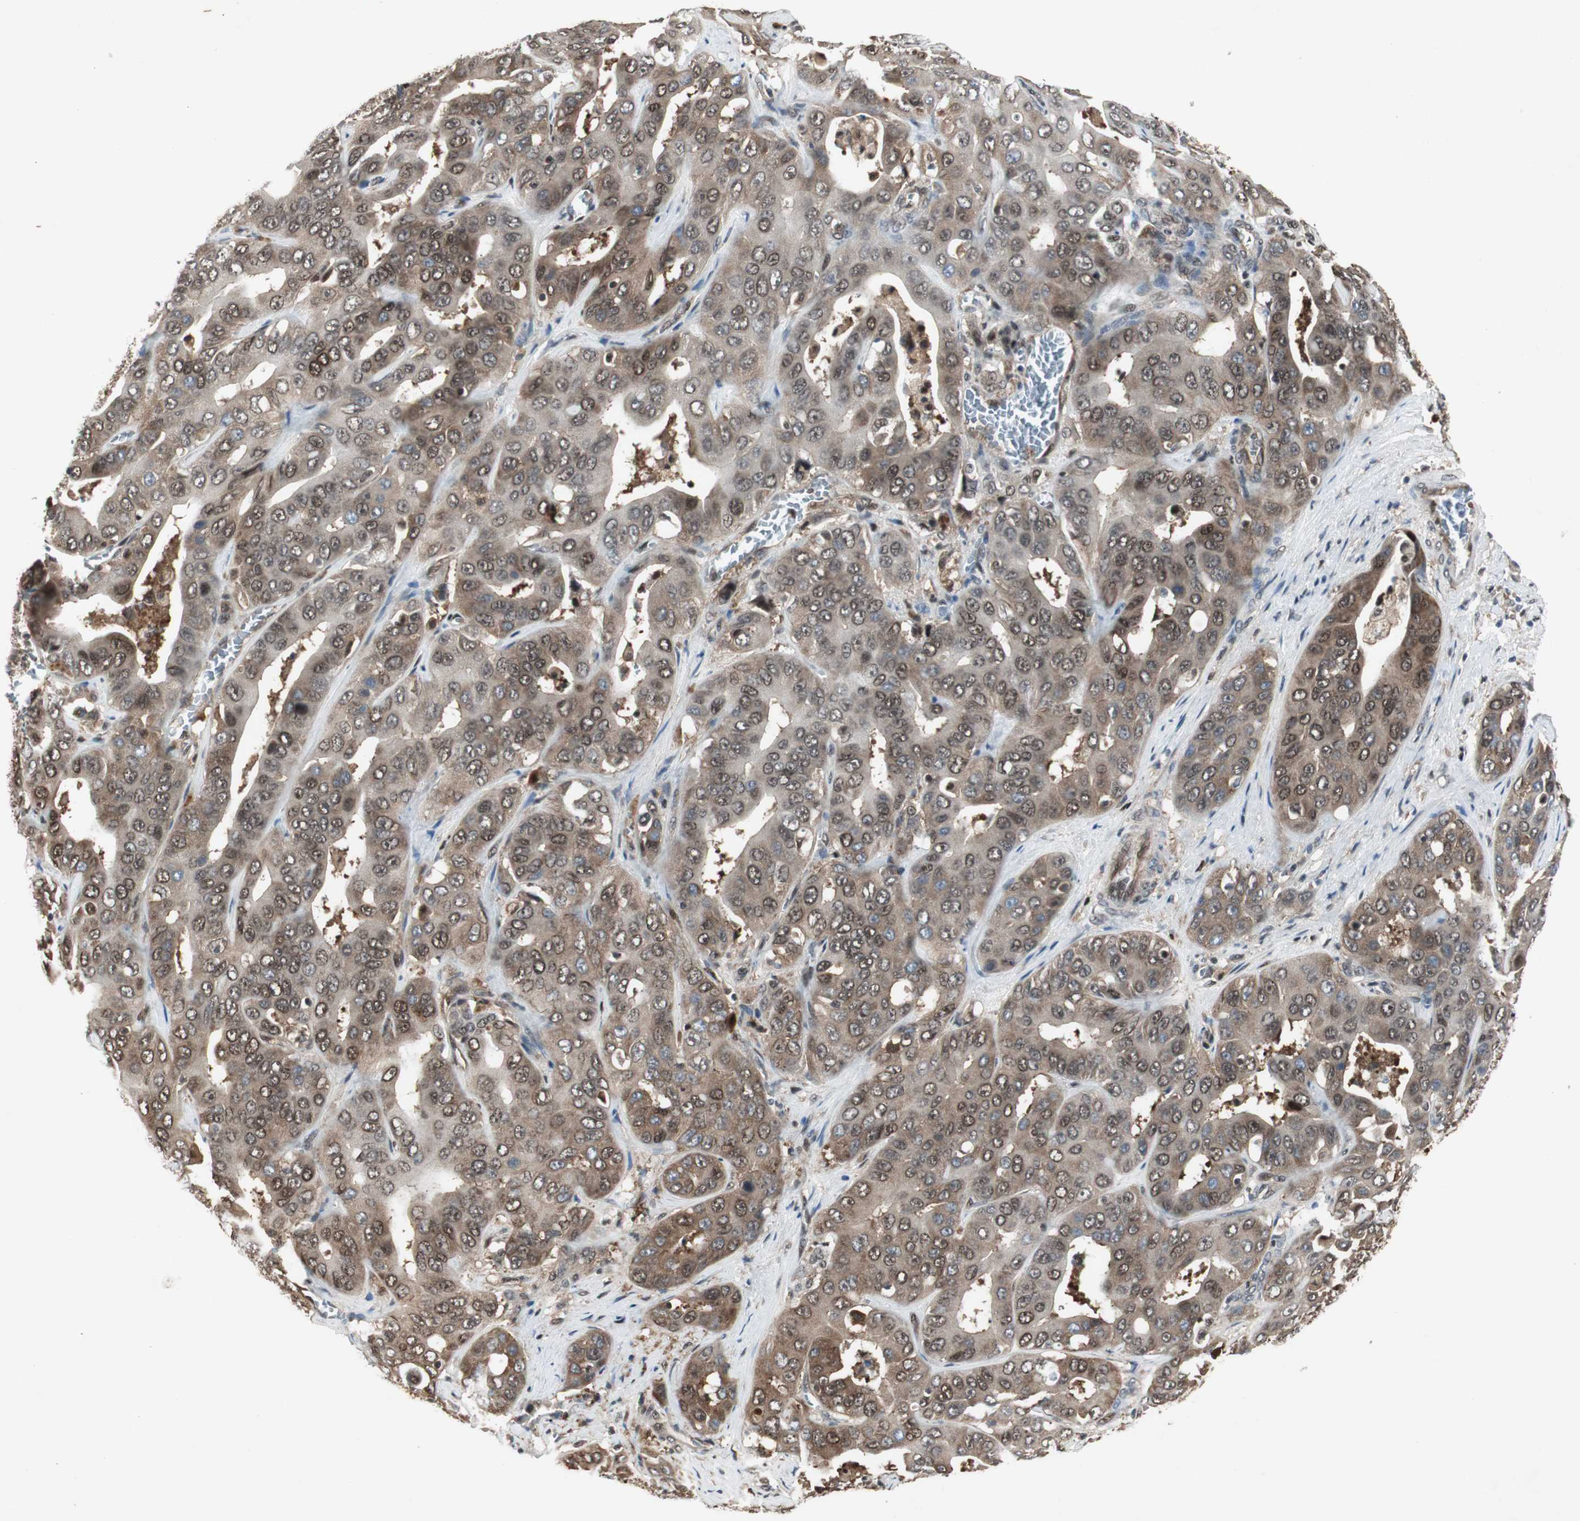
{"staining": {"intensity": "moderate", "quantity": ">75%", "location": "cytoplasmic/membranous,nuclear"}, "tissue": "liver cancer", "cell_type": "Tumor cells", "image_type": "cancer", "snomed": [{"axis": "morphology", "description": "Cholangiocarcinoma"}, {"axis": "topography", "description": "Liver"}], "caption": "There is medium levels of moderate cytoplasmic/membranous and nuclear positivity in tumor cells of liver cancer (cholangiocarcinoma), as demonstrated by immunohistochemical staining (brown color).", "gene": "ACLY", "patient": {"sex": "female", "age": 52}}